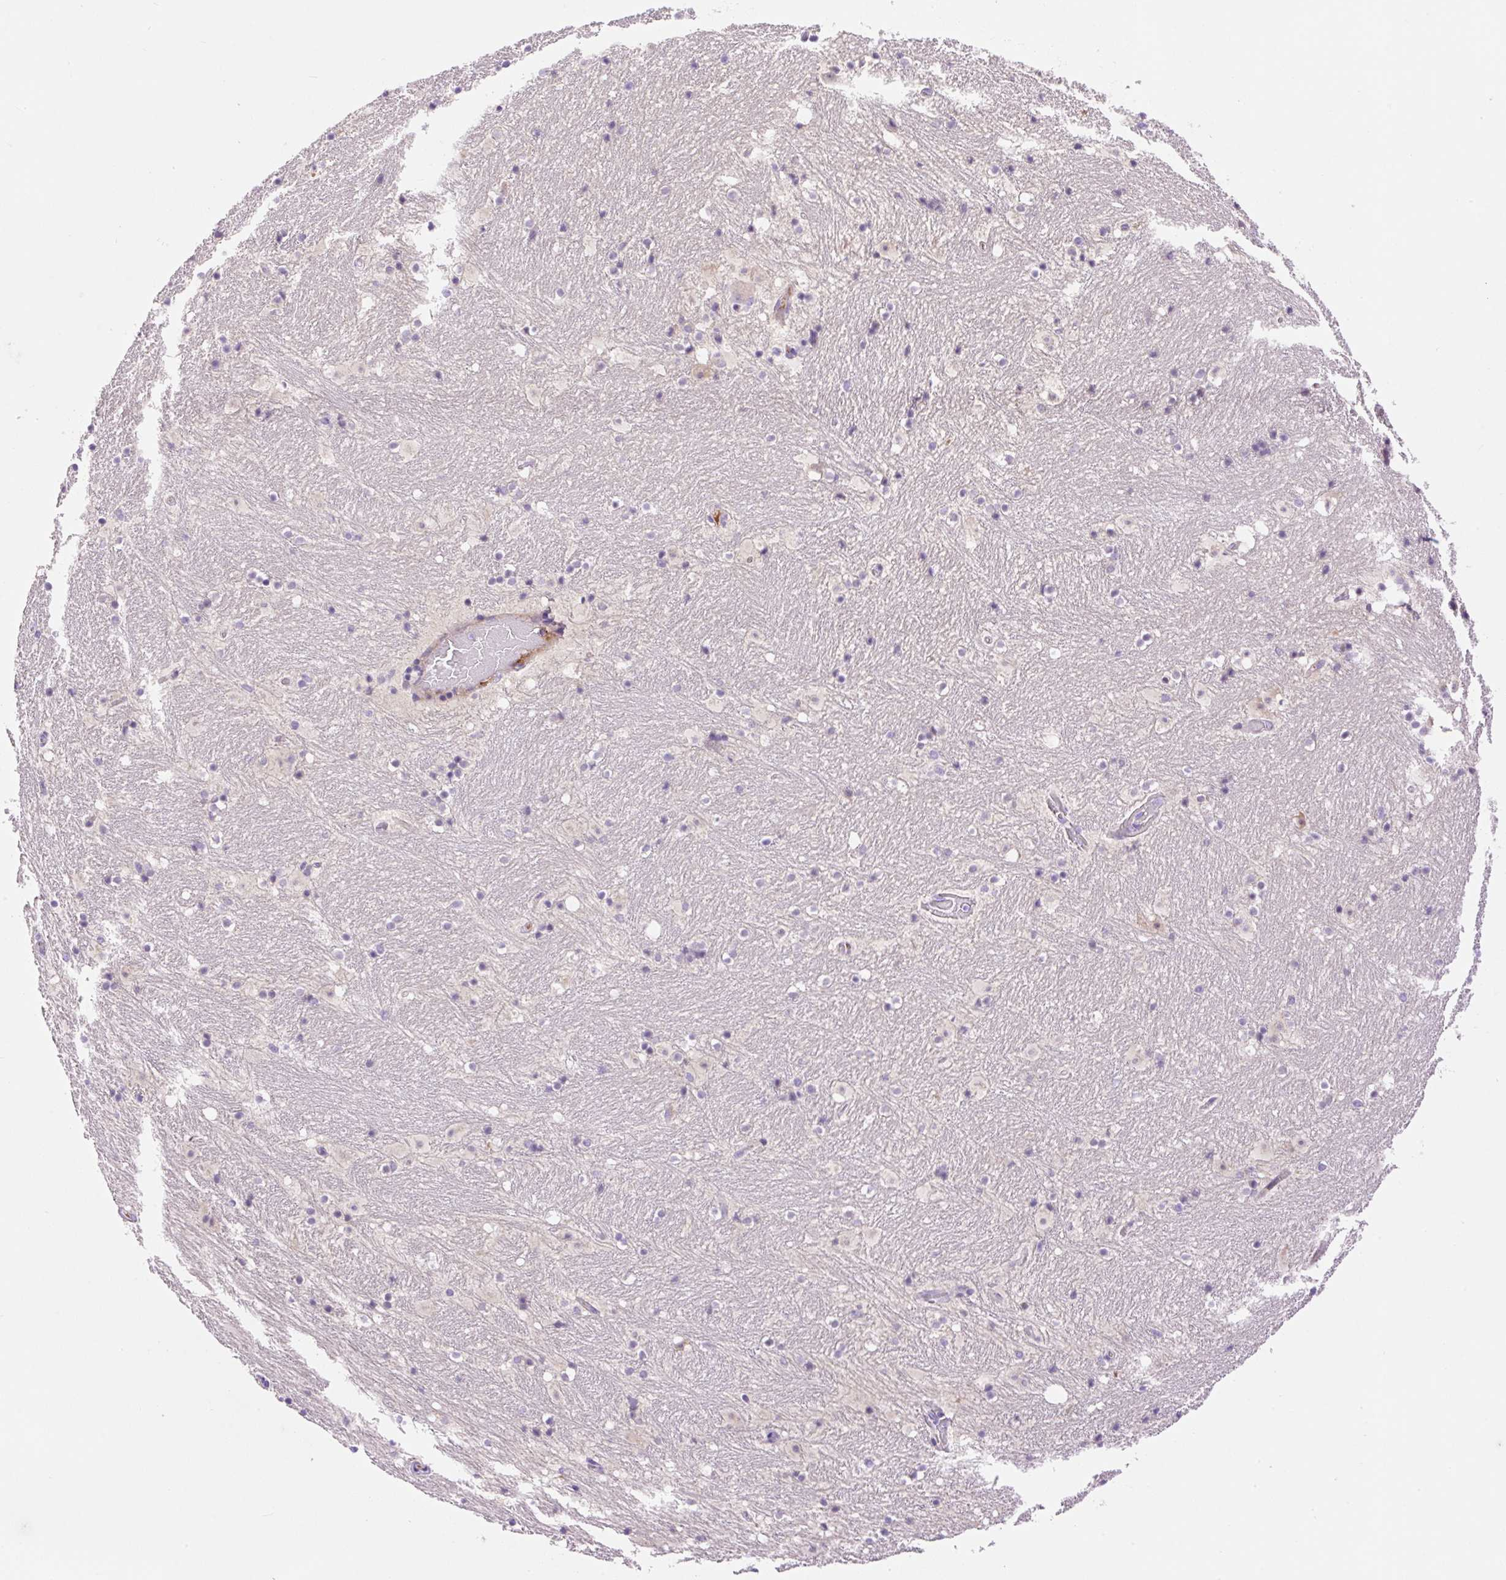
{"staining": {"intensity": "negative", "quantity": "none", "location": "none"}, "tissue": "caudate", "cell_type": "Glial cells", "image_type": "normal", "snomed": [{"axis": "morphology", "description": "Normal tissue, NOS"}, {"axis": "topography", "description": "Lateral ventricle wall"}], "caption": "Human caudate stained for a protein using immunohistochemistry (IHC) shows no staining in glial cells.", "gene": "LHFPL5", "patient": {"sex": "male", "age": 37}}